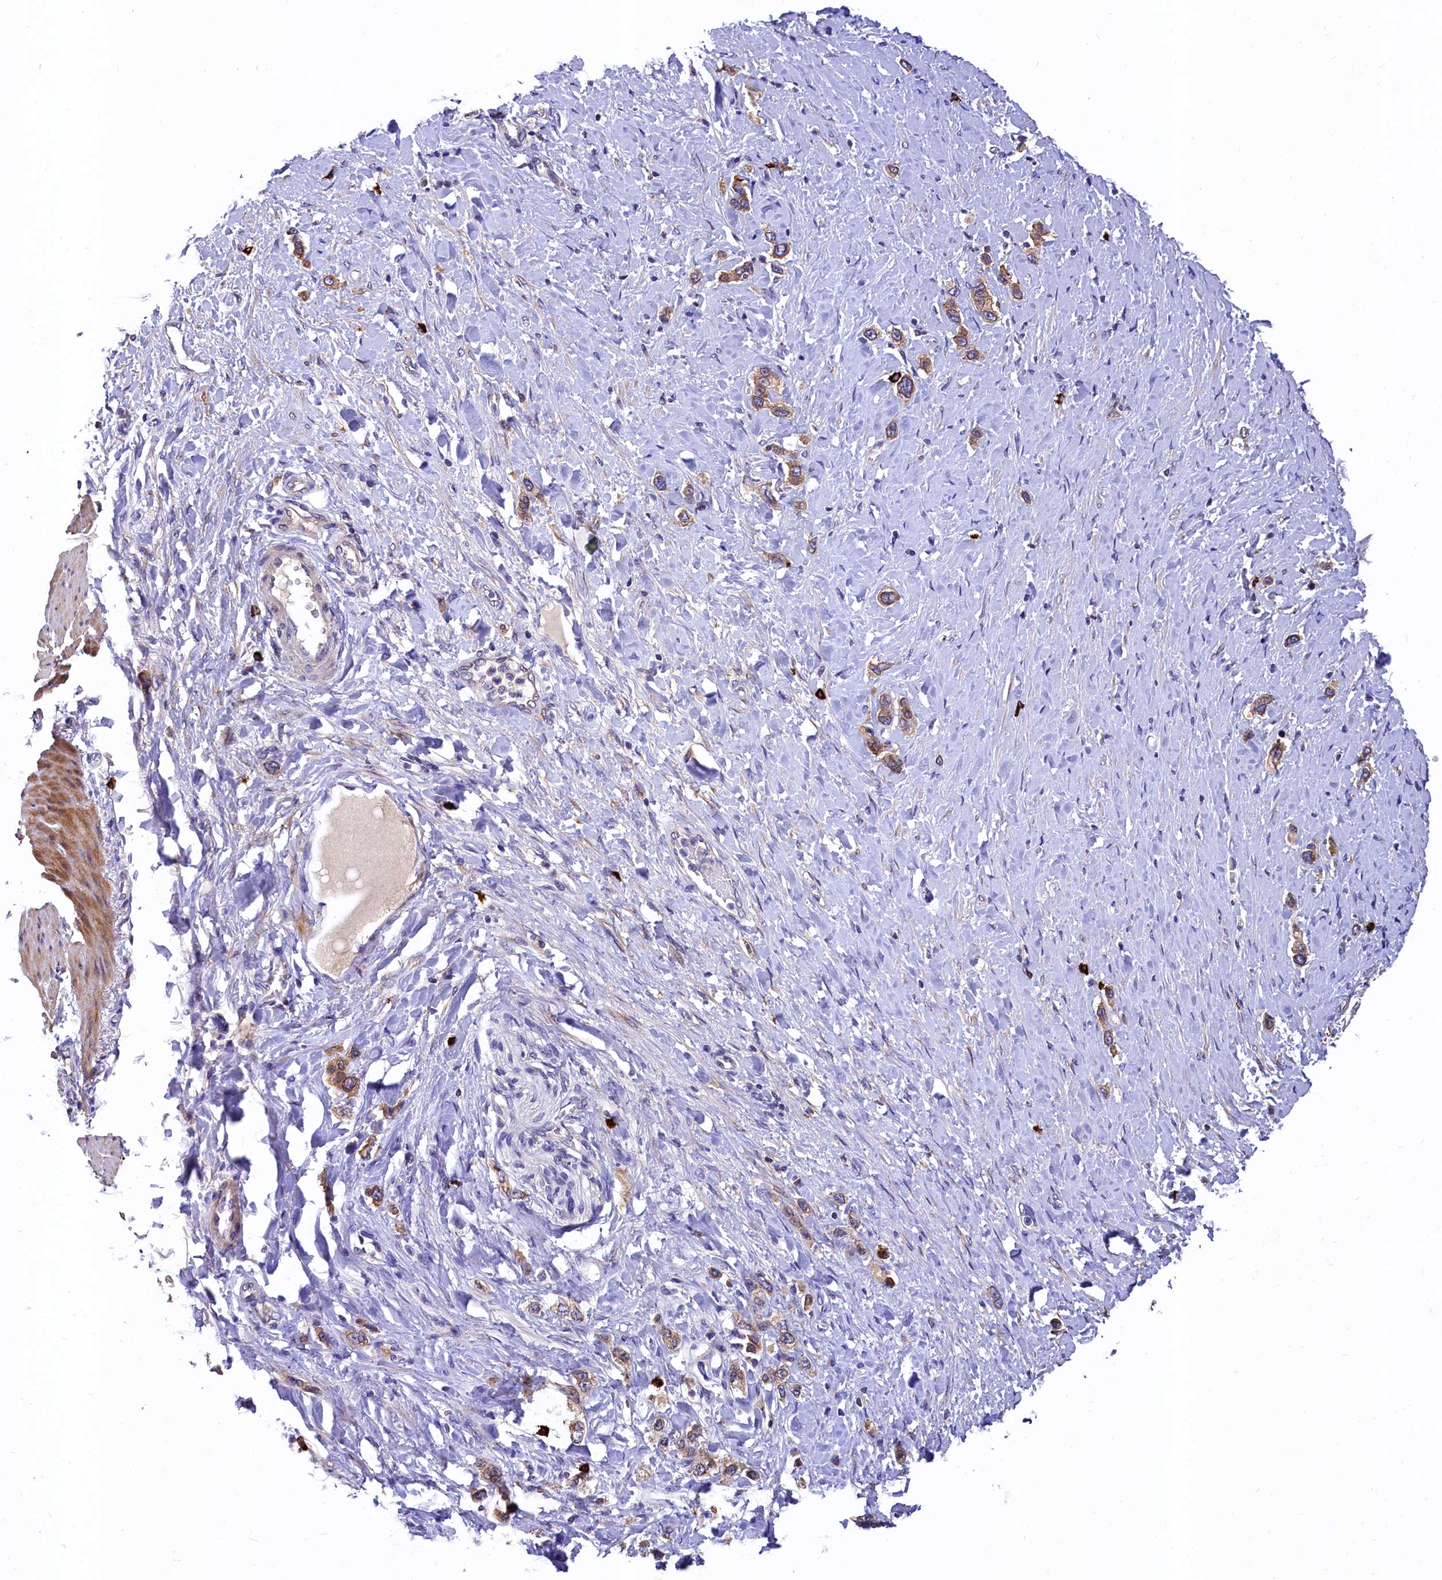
{"staining": {"intensity": "moderate", "quantity": ">75%", "location": "cytoplasmic/membranous"}, "tissue": "stomach cancer", "cell_type": "Tumor cells", "image_type": "cancer", "snomed": [{"axis": "morphology", "description": "Adenocarcinoma, NOS"}, {"axis": "topography", "description": "Stomach"}], "caption": "This histopathology image demonstrates stomach adenocarcinoma stained with IHC to label a protein in brown. The cytoplasmic/membranous of tumor cells show moderate positivity for the protein. Nuclei are counter-stained blue.", "gene": "EPS8L2", "patient": {"sex": "female", "age": 65}}